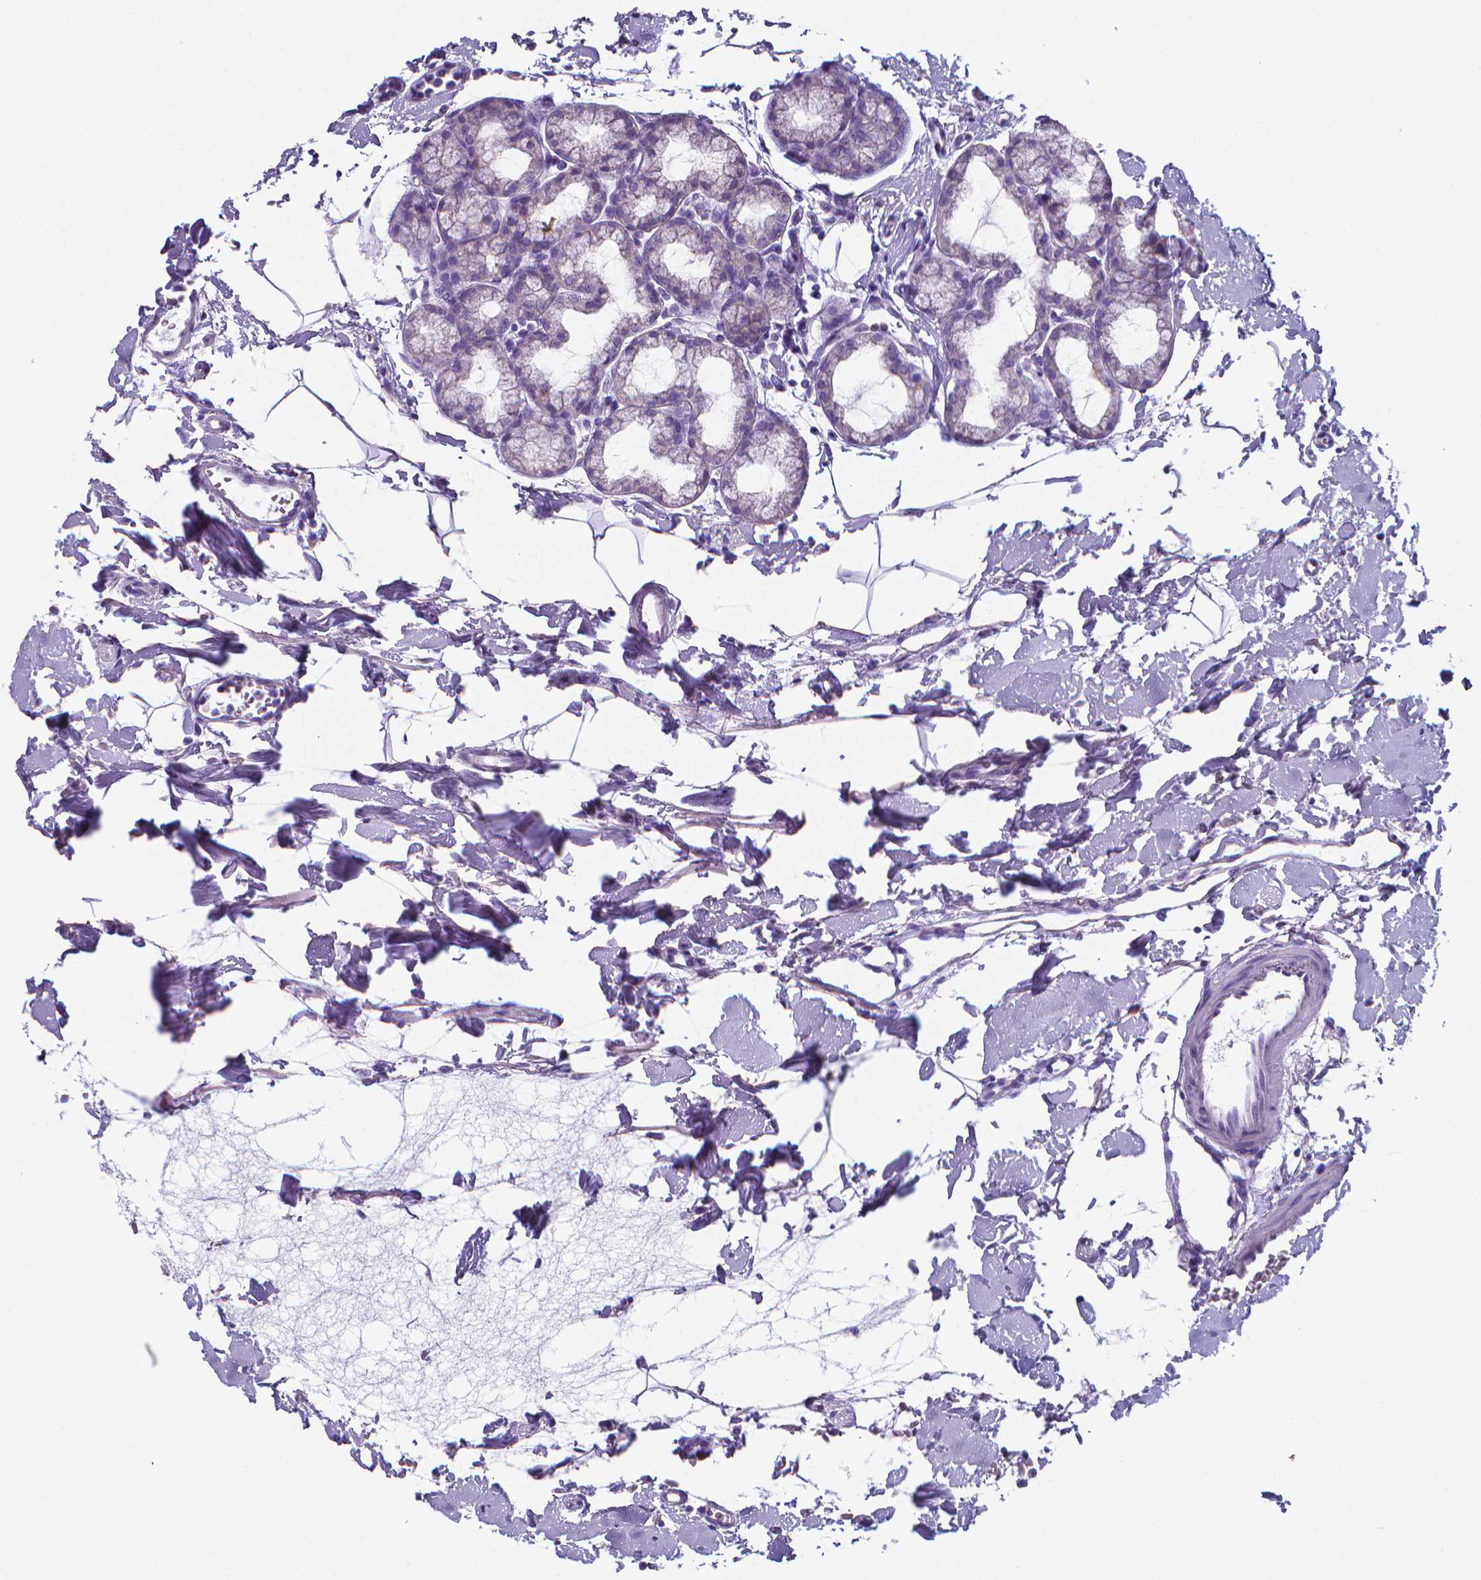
{"staining": {"intensity": "negative", "quantity": "none", "location": "none"}, "tissue": "duodenum", "cell_type": "Glandular cells", "image_type": "normal", "snomed": [{"axis": "morphology", "description": "Normal tissue, NOS"}, {"axis": "topography", "description": "Pancreas"}, {"axis": "topography", "description": "Duodenum"}], "caption": "DAB immunohistochemical staining of benign human duodenum reveals no significant staining in glandular cells.", "gene": "LRRC73", "patient": {"sex": "male", "age": 59}}